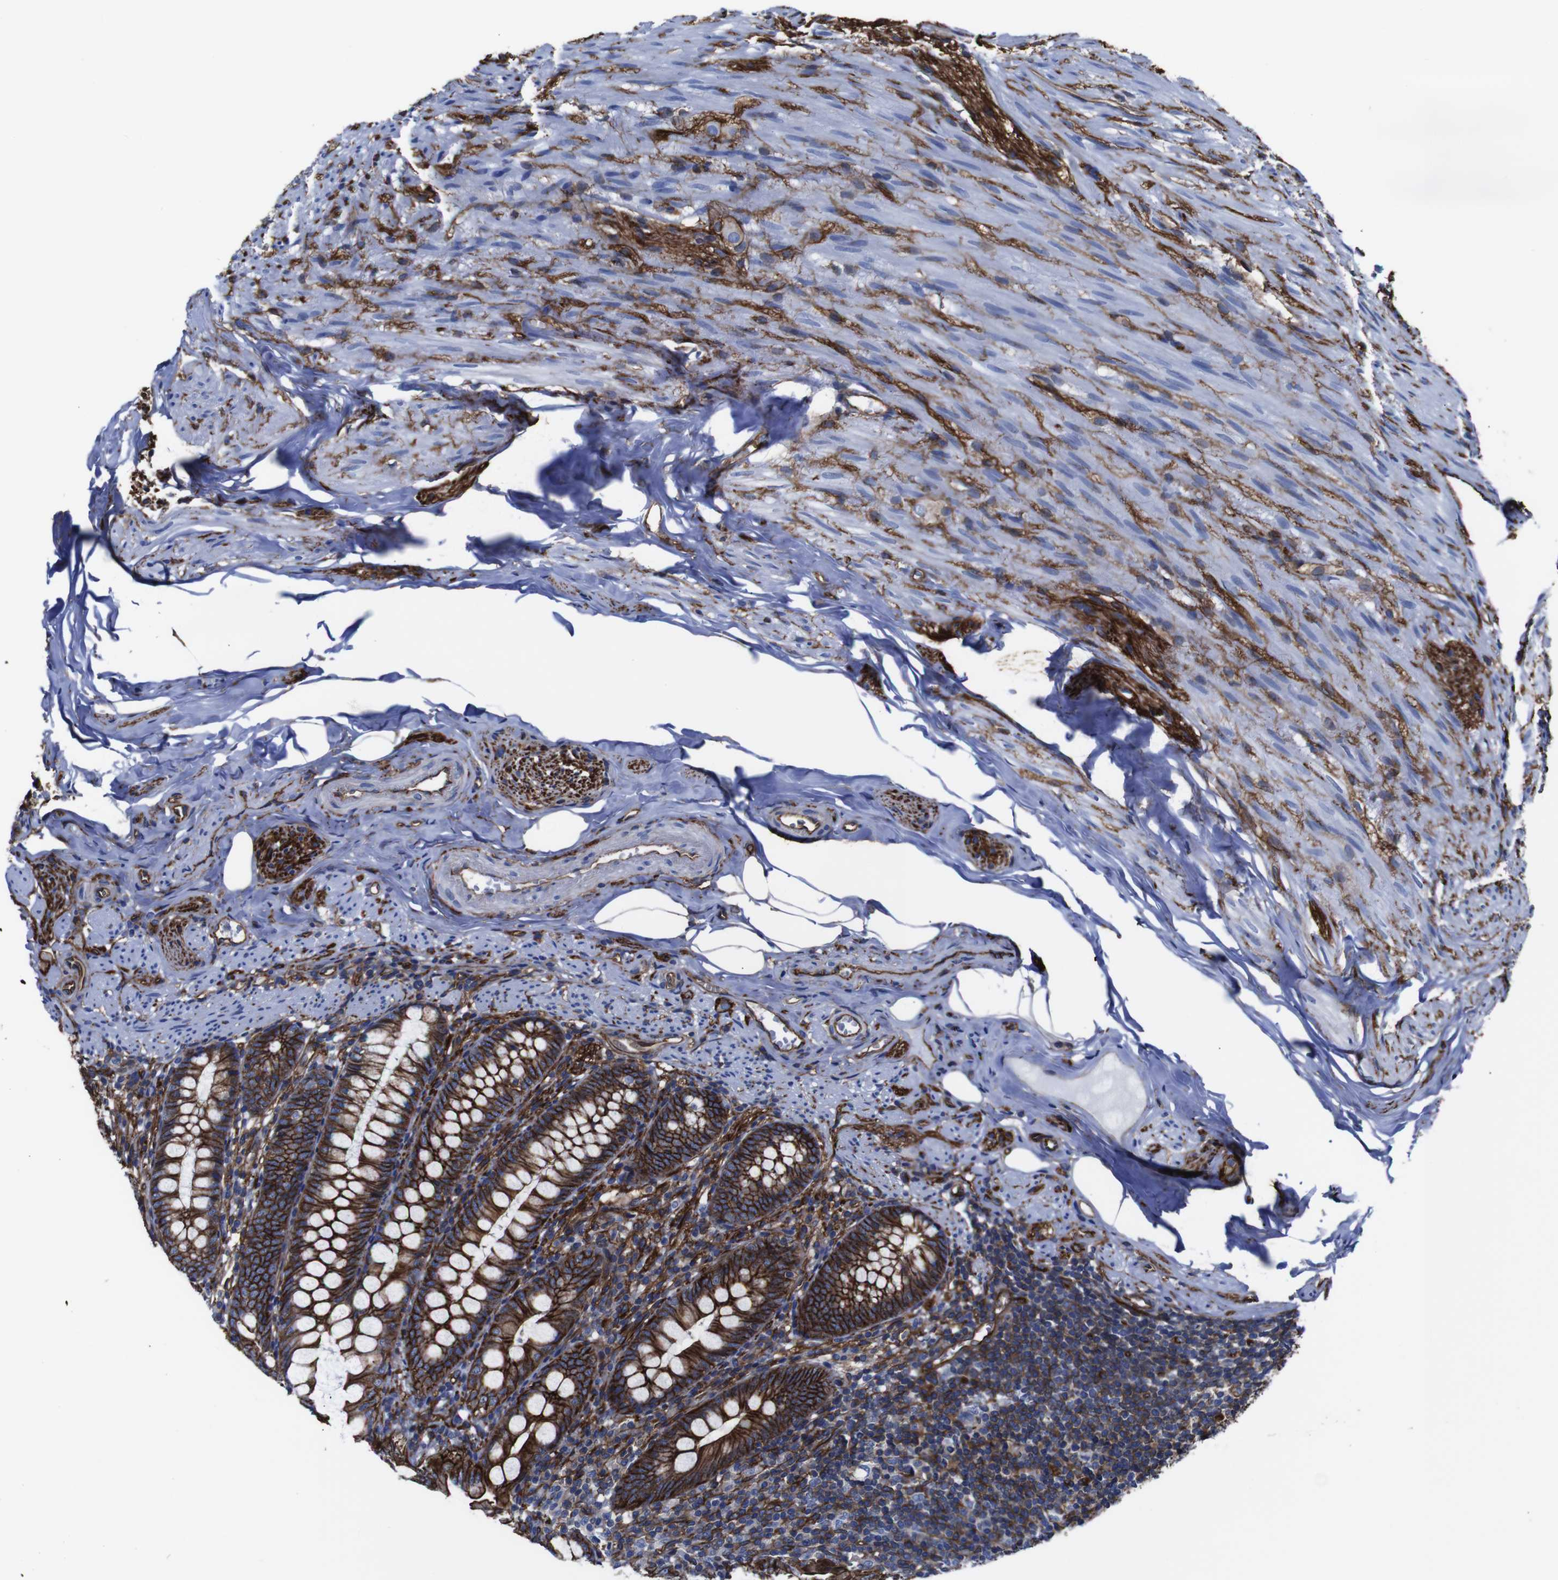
{"staining": {"intensity": "strong", "quantity": ">75%", "location": "cytoplasmic/membranous"}, "tissue": "appendix", "cell_type": "Glandular cells", "image_type": "normal", "snomed": [{"axis": "morphology", "description": "Normal tissue, NOS"}, {"axis": "topography", "description": "Appendix"}], "caption": "DAB immunohistochemical staining of normal appendix exhibits strong cytoplasmic/membranous protein expression in approximately >75% of glandular cells. (brown staining indicates protein expression, while blue staining denotes nuclei).", "gene": "SPTBN1", "patient": {"sex": "female", "age": 77}}